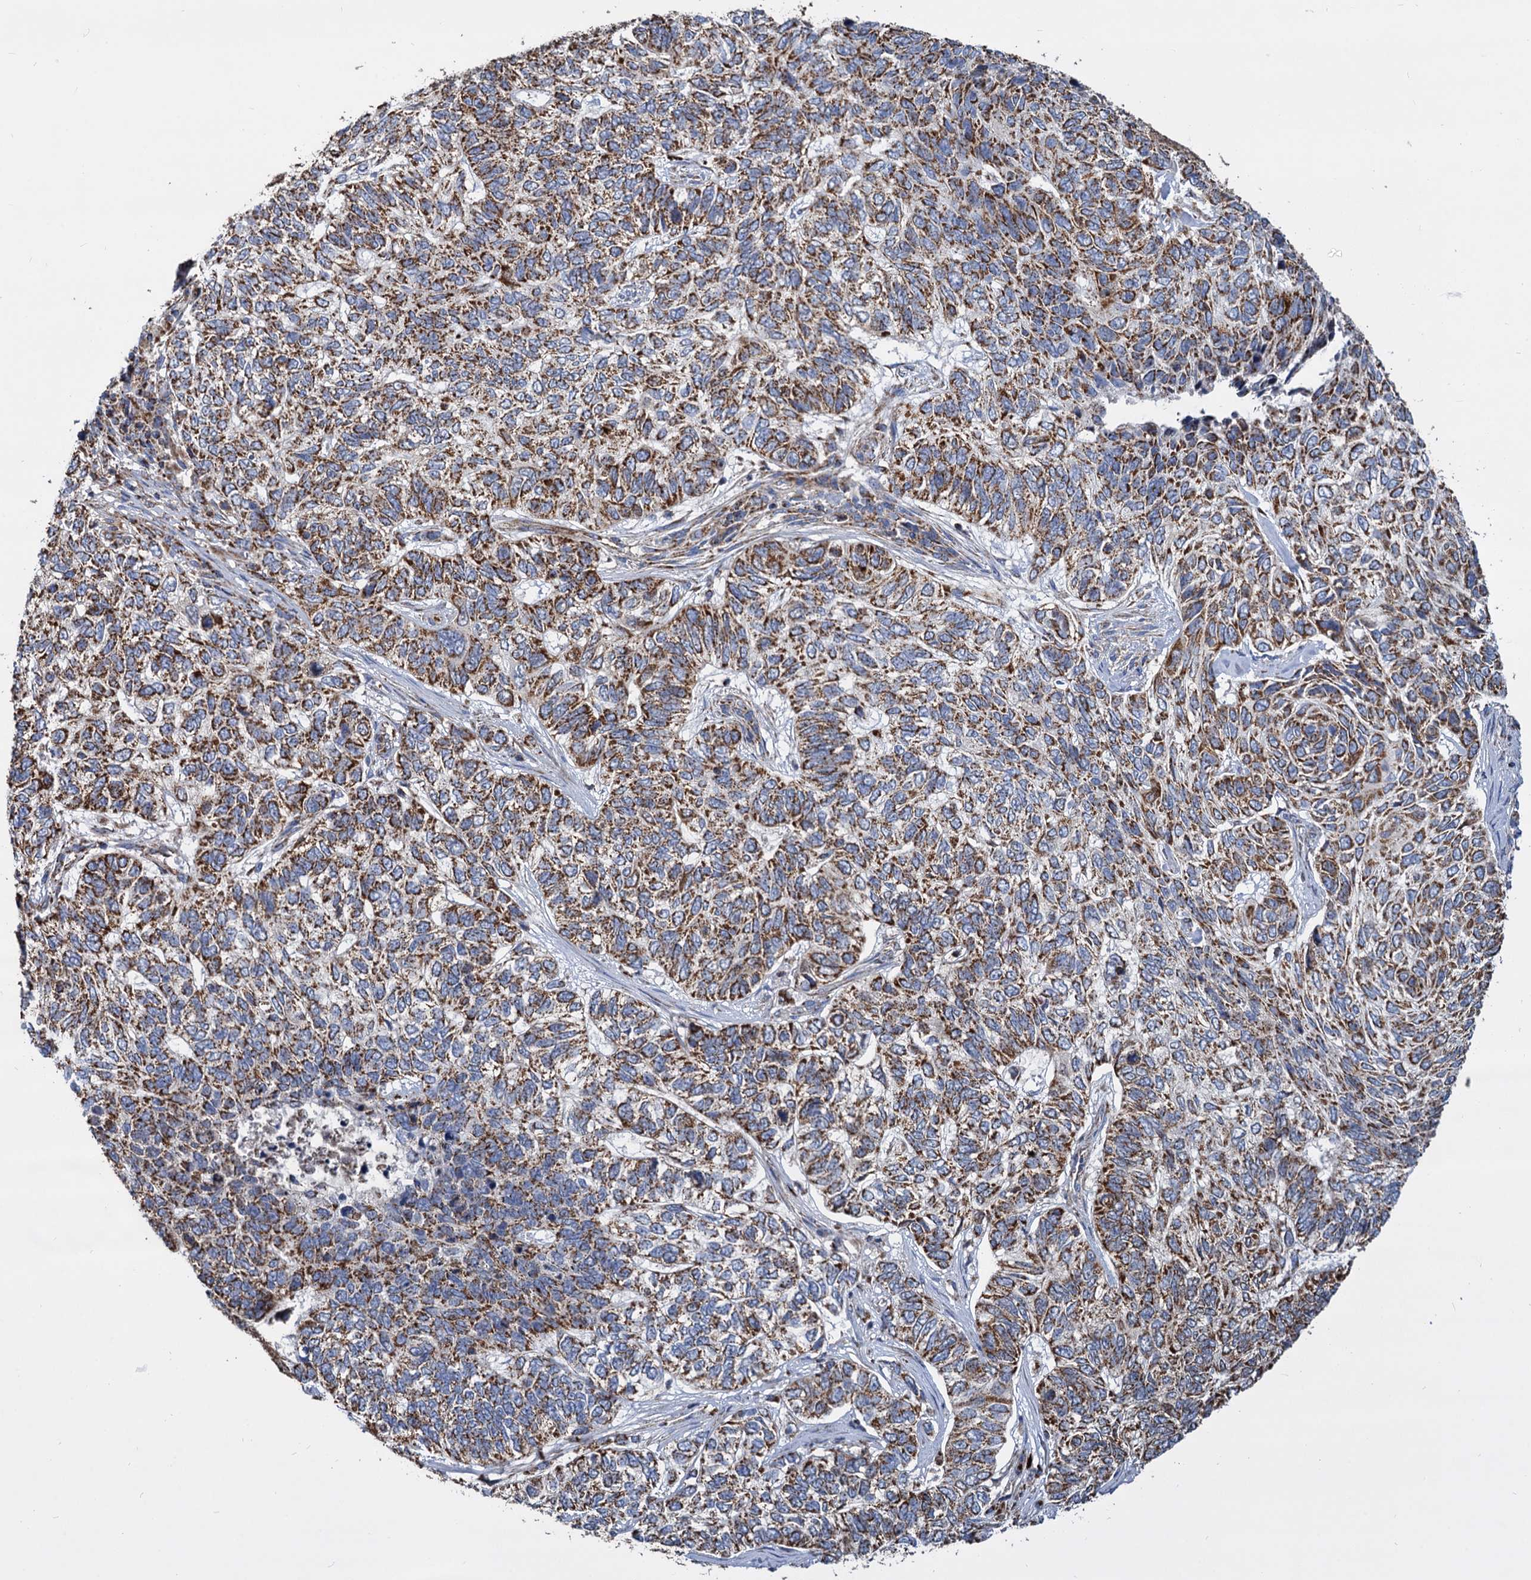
{"staining": {"intensity": "moderate", "quantity": "25%-75%", "location": "cytoplasmic/membranous"}, "tissue": "skin cancer", "cell_type": "Tumor cells", "image_type": "cancer", "snomed": [{"axis": "morphology", "description": "Basal cell carcinoma"}, {"axis": "topography", "description": "Skin"}], "caption": "IHC (DAB (3,3'-diaminobenzidine)) staining of human skin cancer (basal cell carcinoma) reveals moderate cytoplasmic/membranous protein expression in about 25%-75% of tumor cells. (IHC, brightfield microscopy, high magnification).", "gene": "TIMM10", "patient": {"sex": "female", "age": 65}}